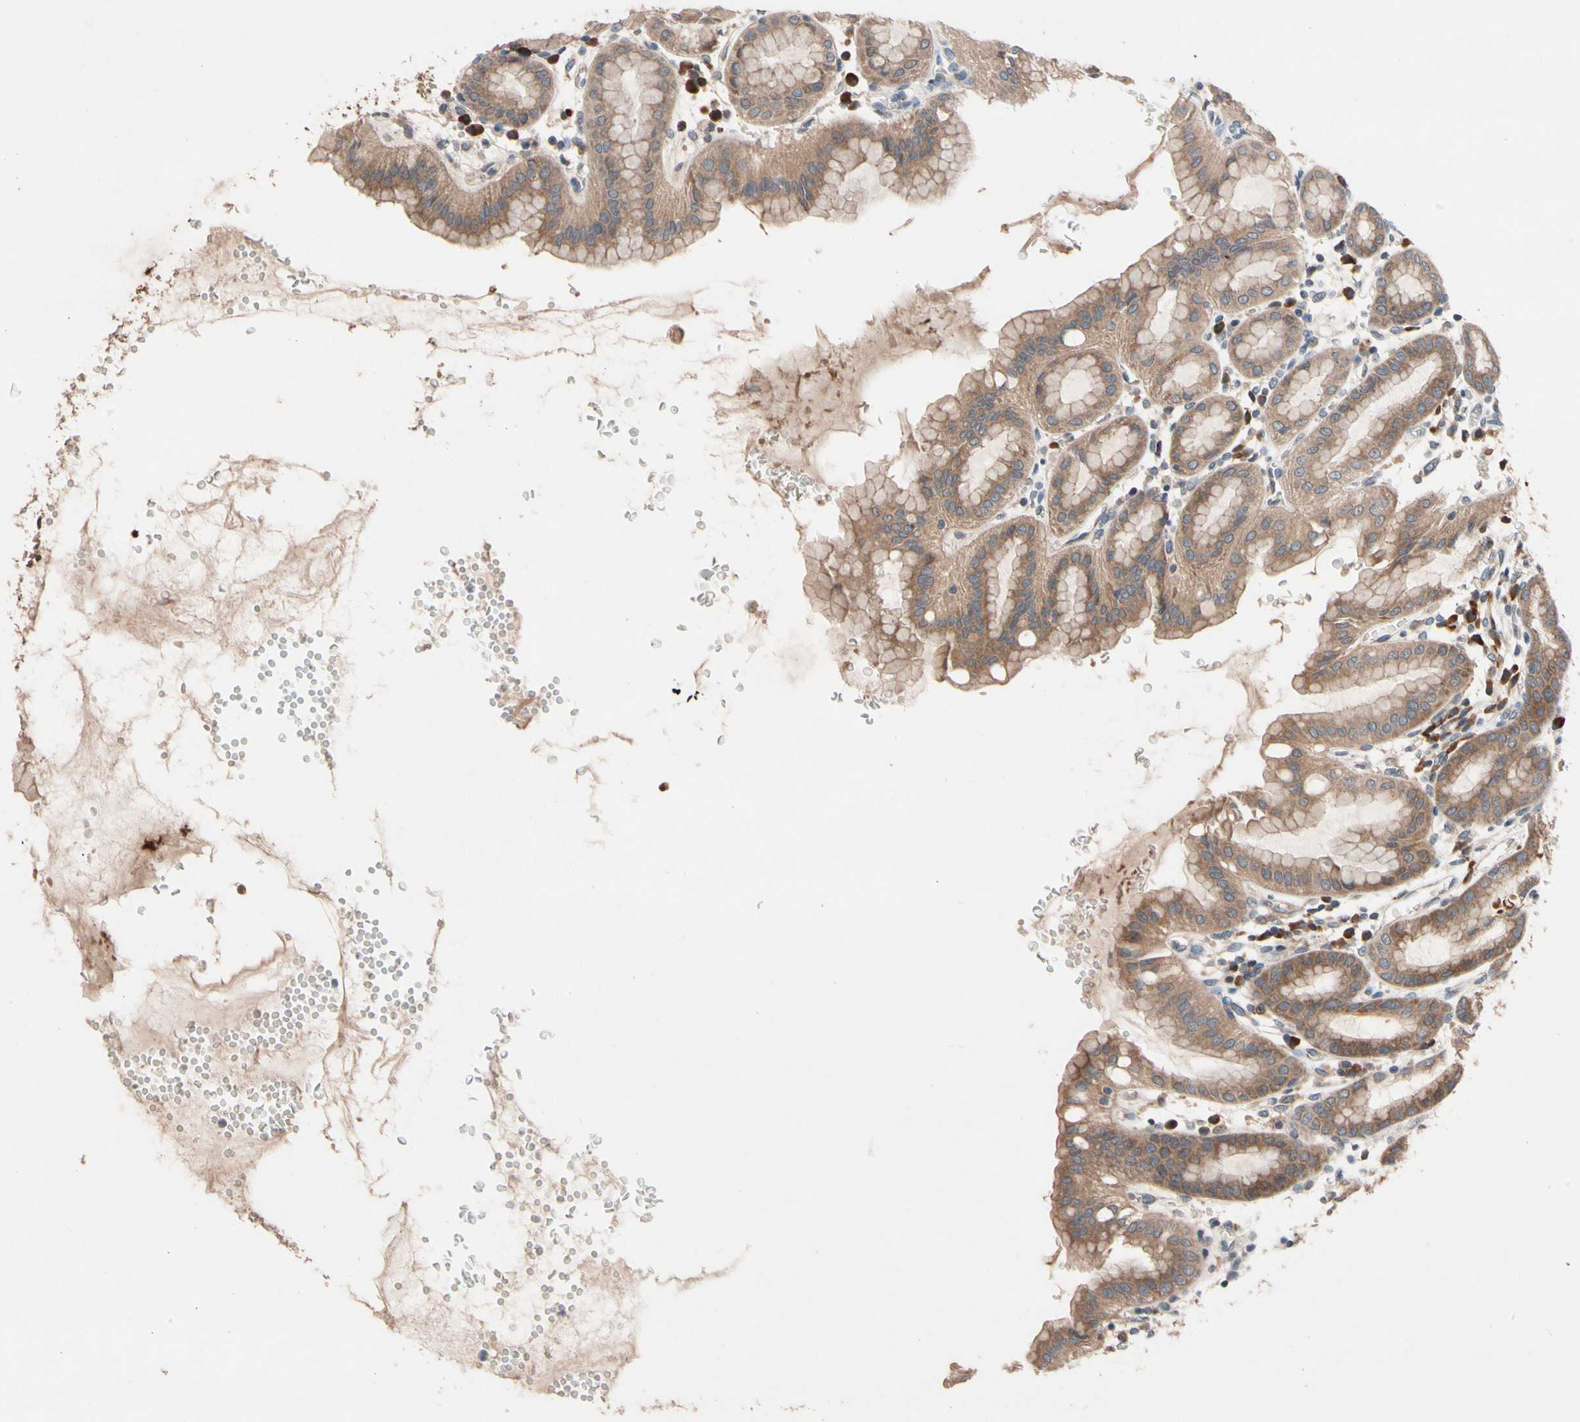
{"staining": {"intensity": "moderate", "quantity": ">75%", "location": "cytoplasmic/membranous"}, "tissue": "stomach", "cell_type": "Glandular cells", "image_type": "normal", "snomed": [{"axis": "morphology", "description": "Normal tissue, NOS"}, {"axis": "topography", "description": "Stomach, upper"}], "caption": "IHC (DAB) staining of benign human stomach demonstrates moderate cytoplasmic/membranous protein positivity in approximately >75% of glandular cells.", "gene": "PRDX4", "patient": {"sex": "male", "age": 68}}